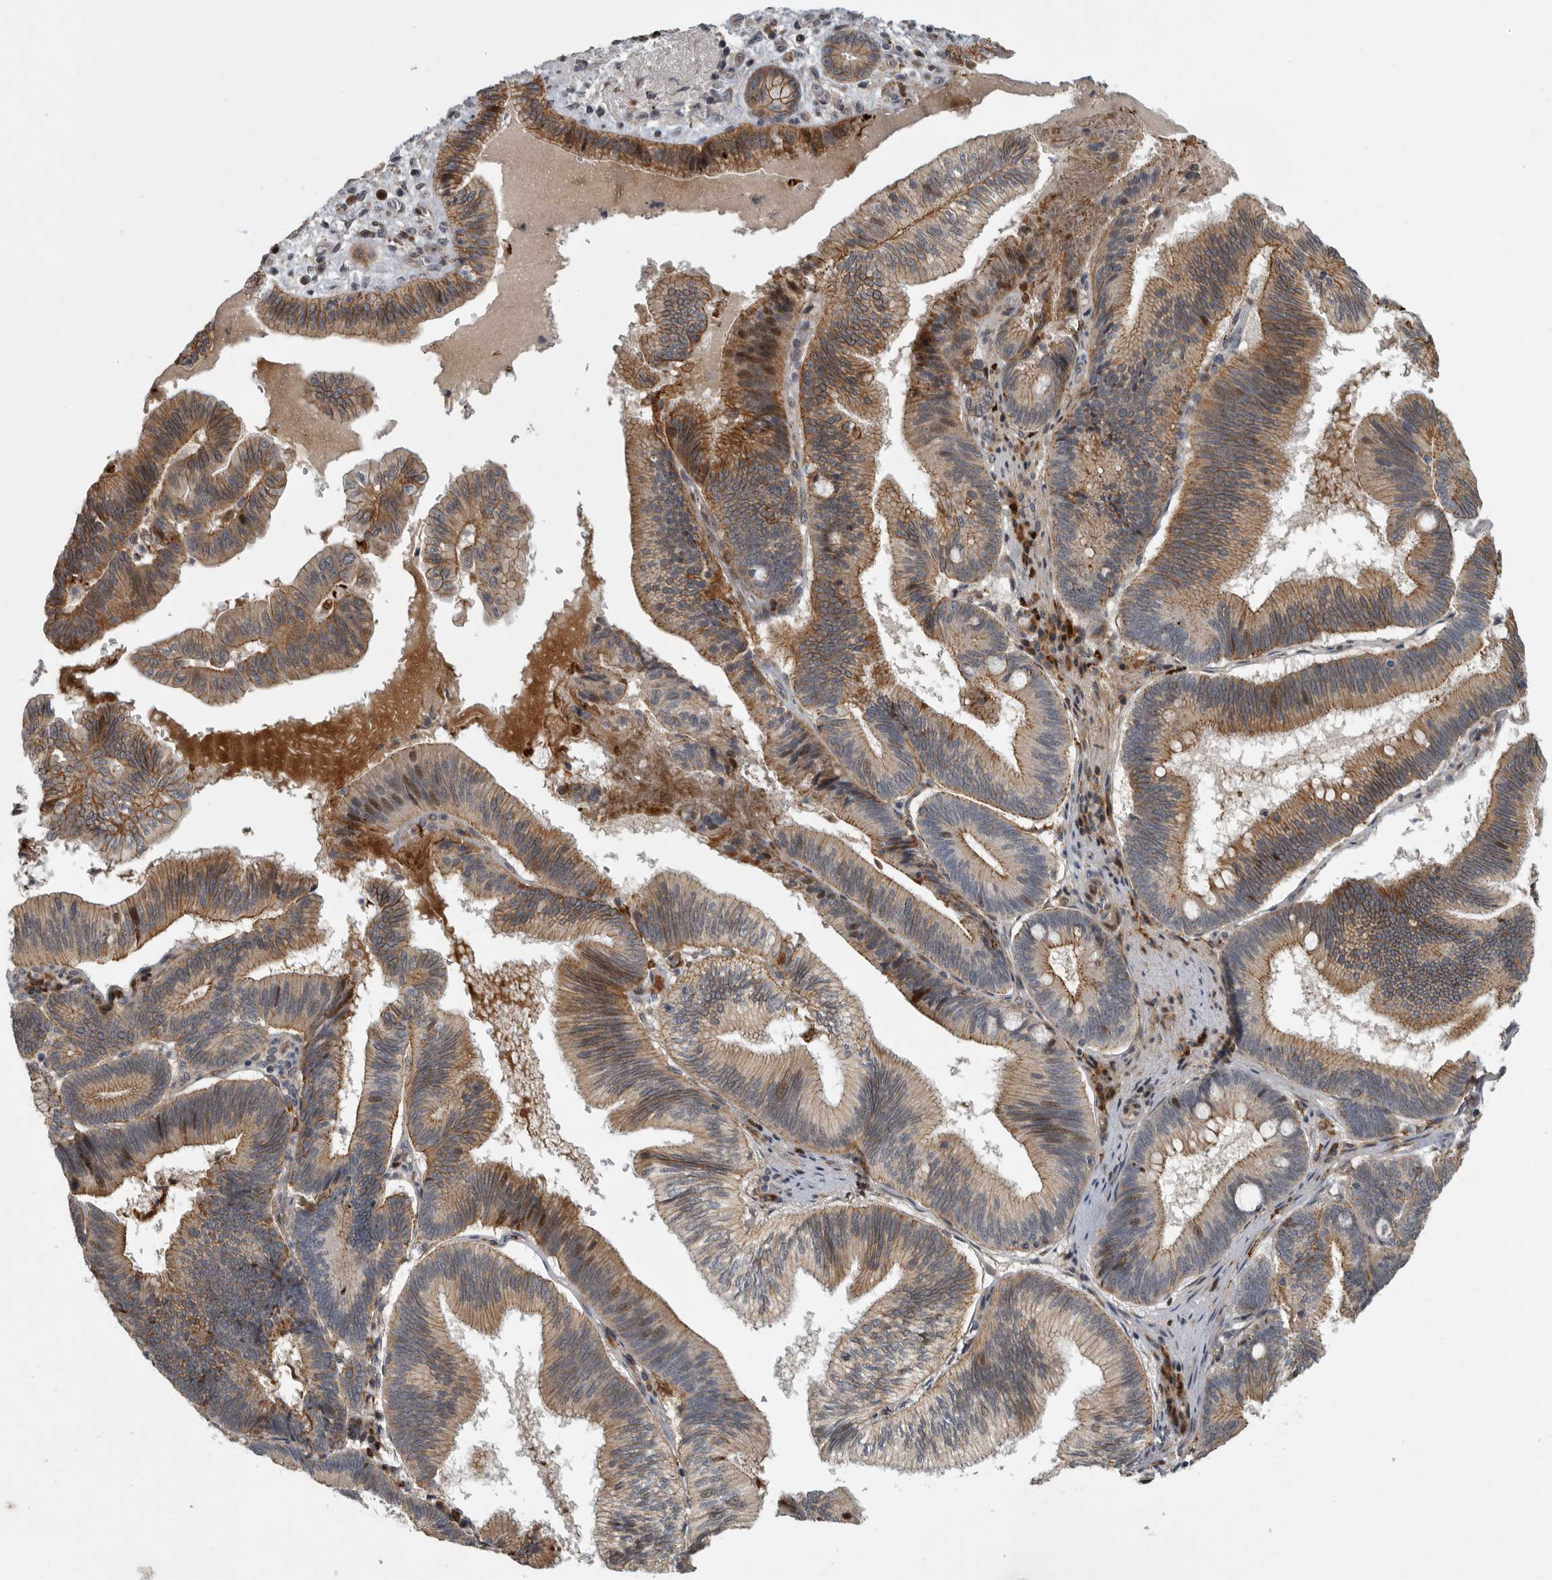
{"staining": {"intensity": "moderate", "quantity": ">75%", "location": "cytoplasmic/membranous"}, "tissue": "pancreatic cancer", "cell_type": "Tumor cells", "image_type": "cancer", "snomed": [{"axis": "morphology", "description": "Adenocarcinoma, NOS"}, {"axis": "topography", "description": "Pancreas"}], "caption": "A photomicrograph showing moderate cytoplasmic/membranous expression in approximately >75% of tumor cells in pancreatic adenocarcinoma, as visualized by brown immunohistochemical staining.", "gene": "MPDZ", "patient": {"sex": "male", "age": 82}}